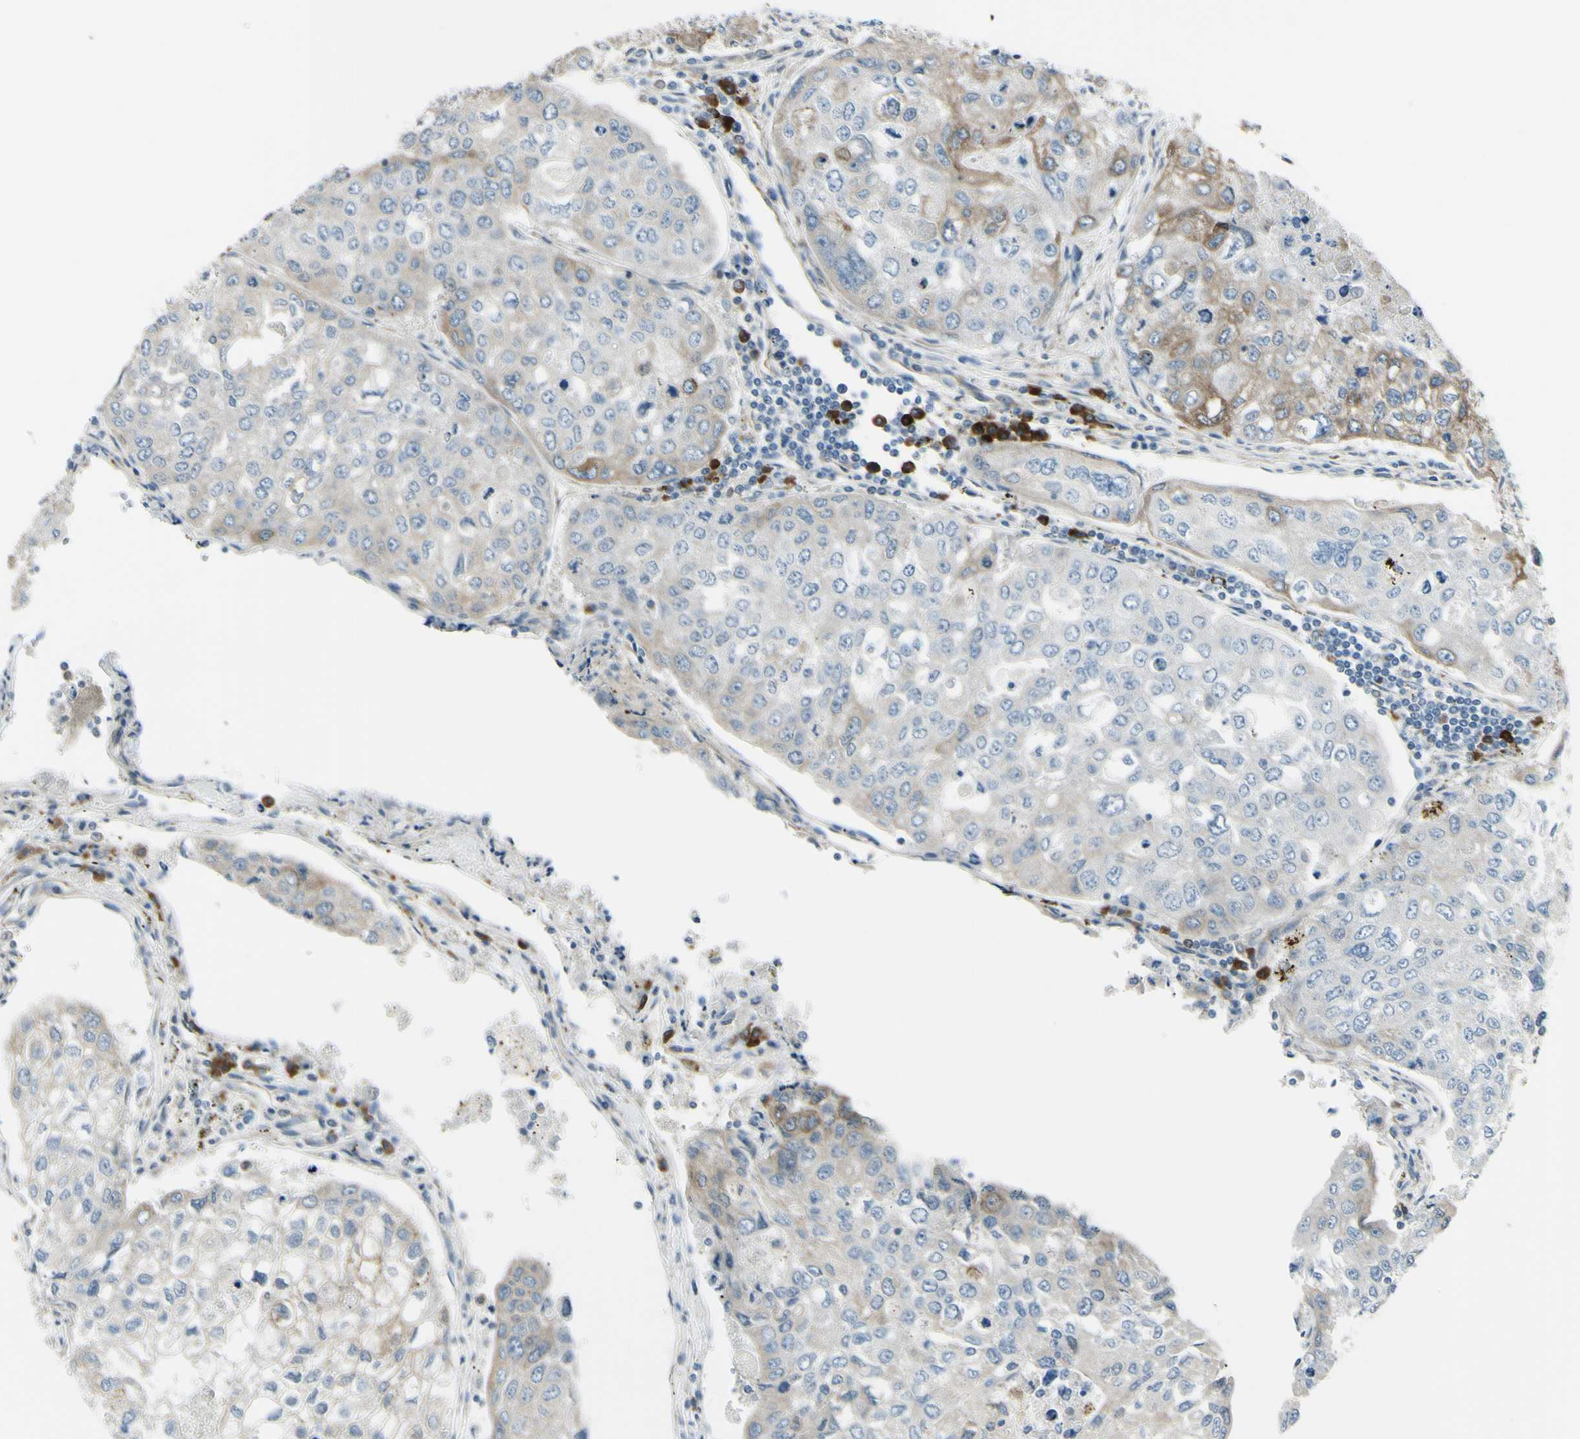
{"staining": {"intensity": "moderate", "quantity": "25%-75%", "location": "cytoplasmic/membranous"}, "tissue": "urothelial cancer", "cell_type": "Tumor cells", "image_type": "cancer", "snomed": [{"axis": "morphology", "description": "Urothelial carcinoma, High grade"}, {"axis": "topography", "description": "Lymph node"}, {"axis": "topography", "description": "Urinary bladder"}], "caption": "About 25%-75% of tumor cells in human high-grade urothelial carcinoma demonstrate moderate cytoplasmic/membranous protein staining as visualized by brown immunohistochemical staining.", "gene": "SELENOS", "patient": {"sex": "male", "age": 51}}